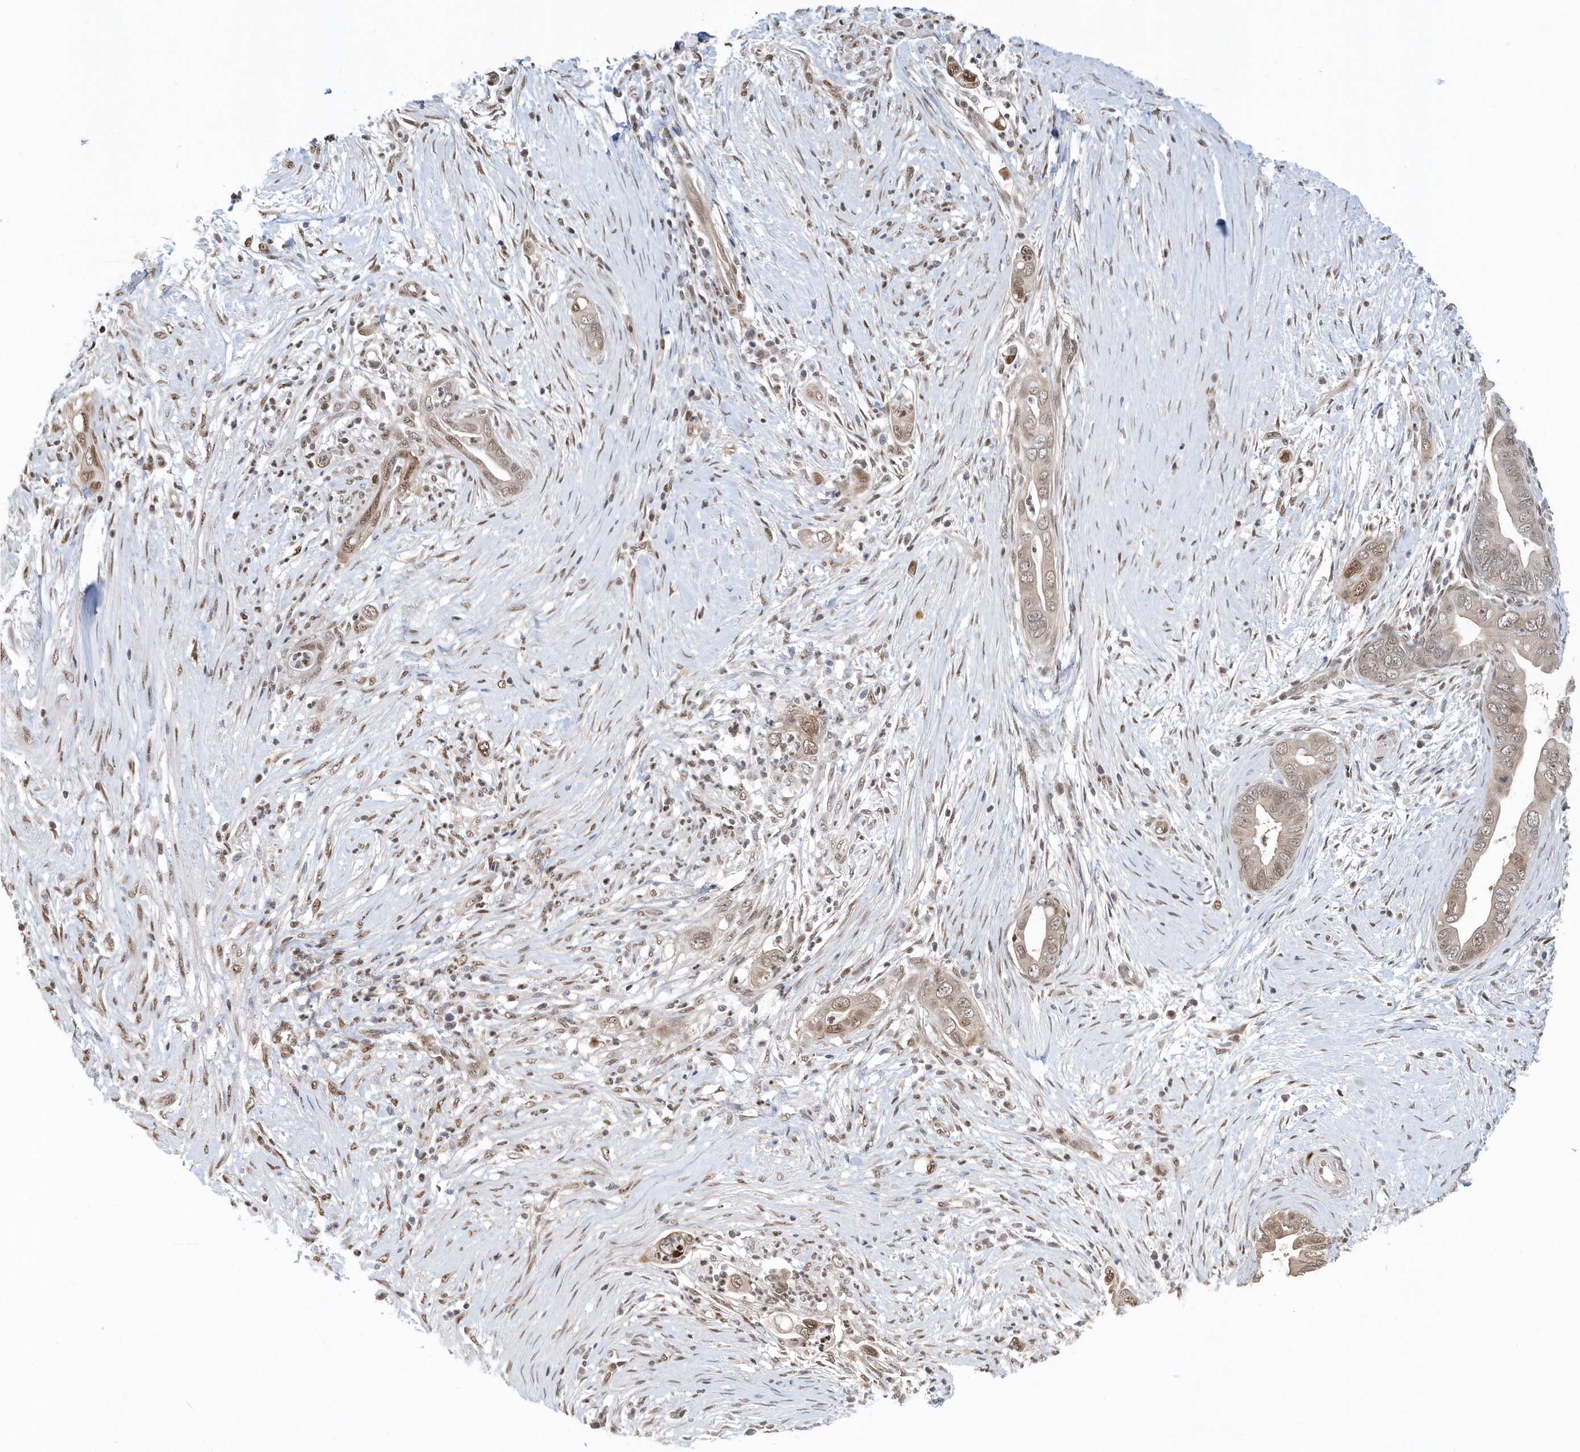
{"staining": {"intensity": "weak", "quantity": "25%-75%", "location": "cytoplasmic/membranous,nuclear"}, "tissue": "pancreatic cancer", "cell_type": "Tumor cells", "image_type": "cancer", "snomed": [{"axis": "morphology", "description": "Adenocarcinoma, NOS"}, {"axis": "topography", "description": "Pancreas"}], "caption": "This is an image of immunohistochemistry staining of adenocarcinoma (pancreatic), which shows weak positivity in the cytoplasmic/membranous and nuclear of tumor cells.", "gene": "SUMO2", "patient": {"sex": "male", "age": 75}}